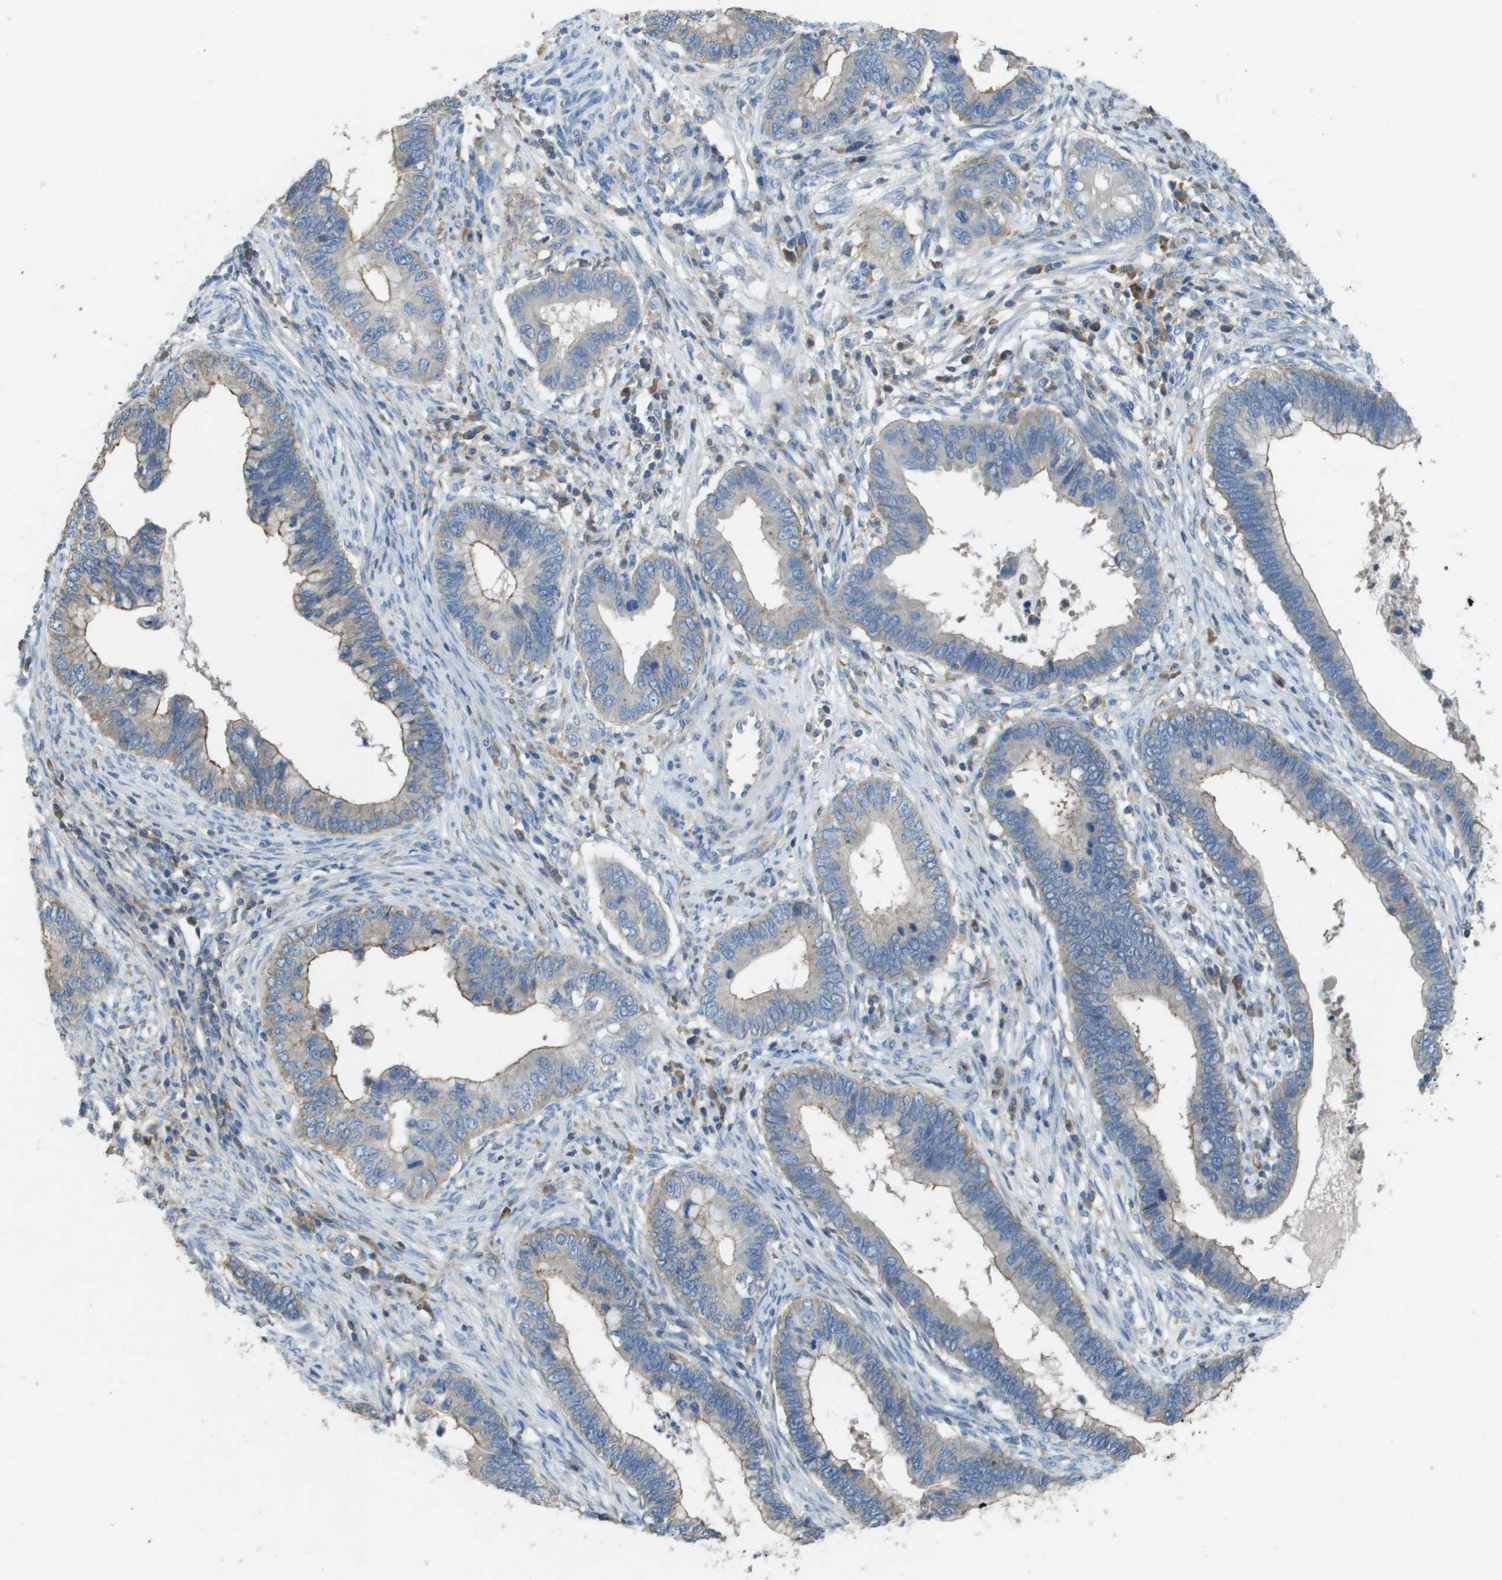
{"staining": {"intensity": "weak", "quantity": "<25%", "location": "cytoplasmic/membranous"}, "tissue": "cervical cancer", "cell_type": "Tumor cells", "image_type": "cancer", "snomed": [{"axis": "morphology", "description": "Adenocarcinoma, NOS"}, {"axis": "topography", "description": "Cervix"}], "caption": "Photomicrograph shows no significant protein positivity in tumor cells of cervical cancer. (Brightfield microscopy of DAB immunohistochemistry at high magnification).", "gene": "CLCA4", "patient": {"sex": "female", "age": 44}}